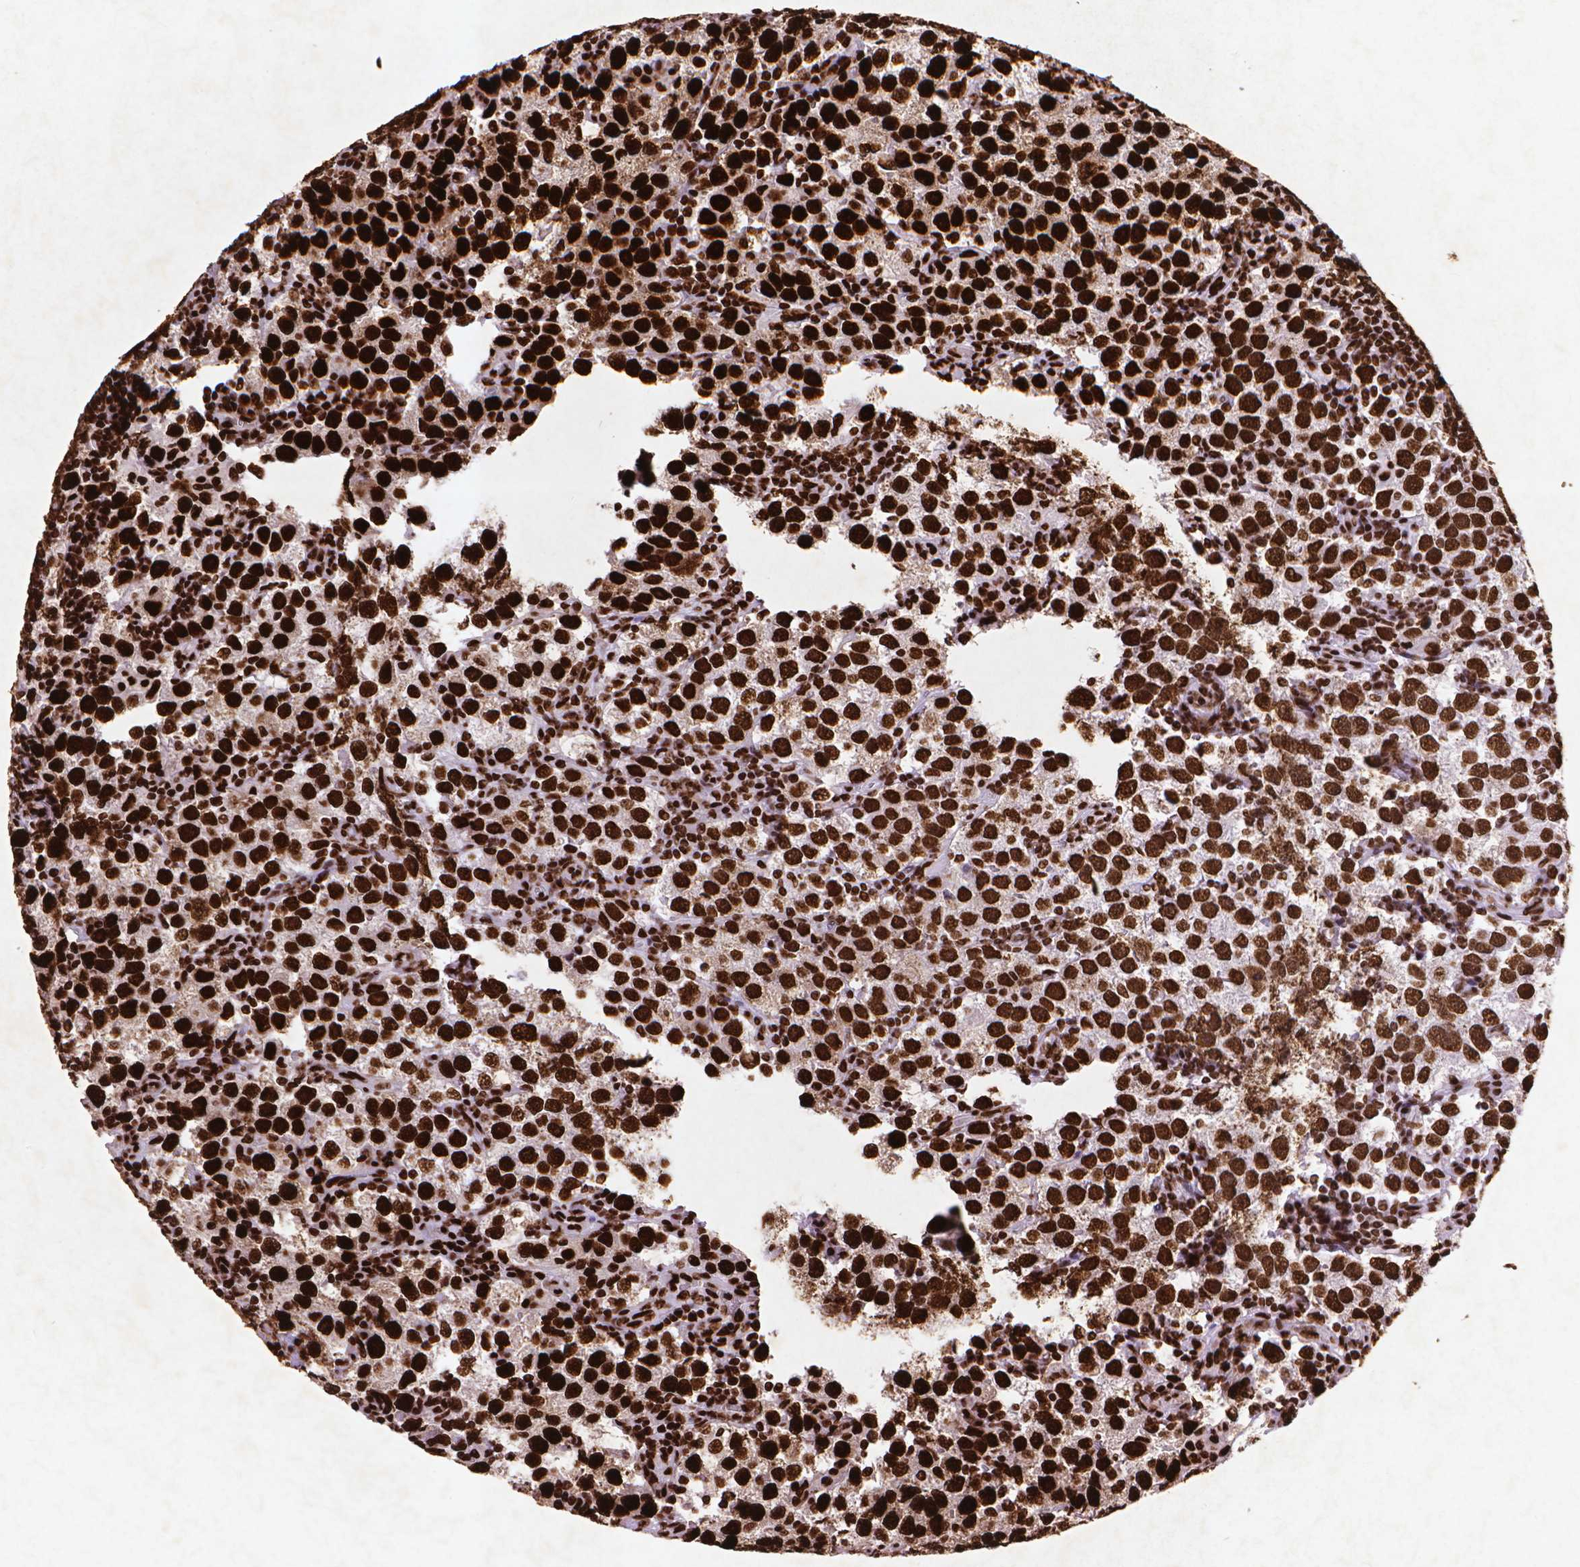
{"staining": {"intensity": "strong", "quantity": ">75%", "location": "nuclear"}, "tissue": "testis cancer", "cell_type": "Tumor cells", "image_type": "cancer", "snomed": [{"axis": "morphology", "description": "Seminoma, NOS"}, {"axis": "topography", "description": "Testis"}], "caption": "Protein staining of testis seminoma tissue shows strong nuclear staining in approximately >75% of tumor cells.", "gene": "CITED2", "patient": {"sex": "male", "age": 37}}